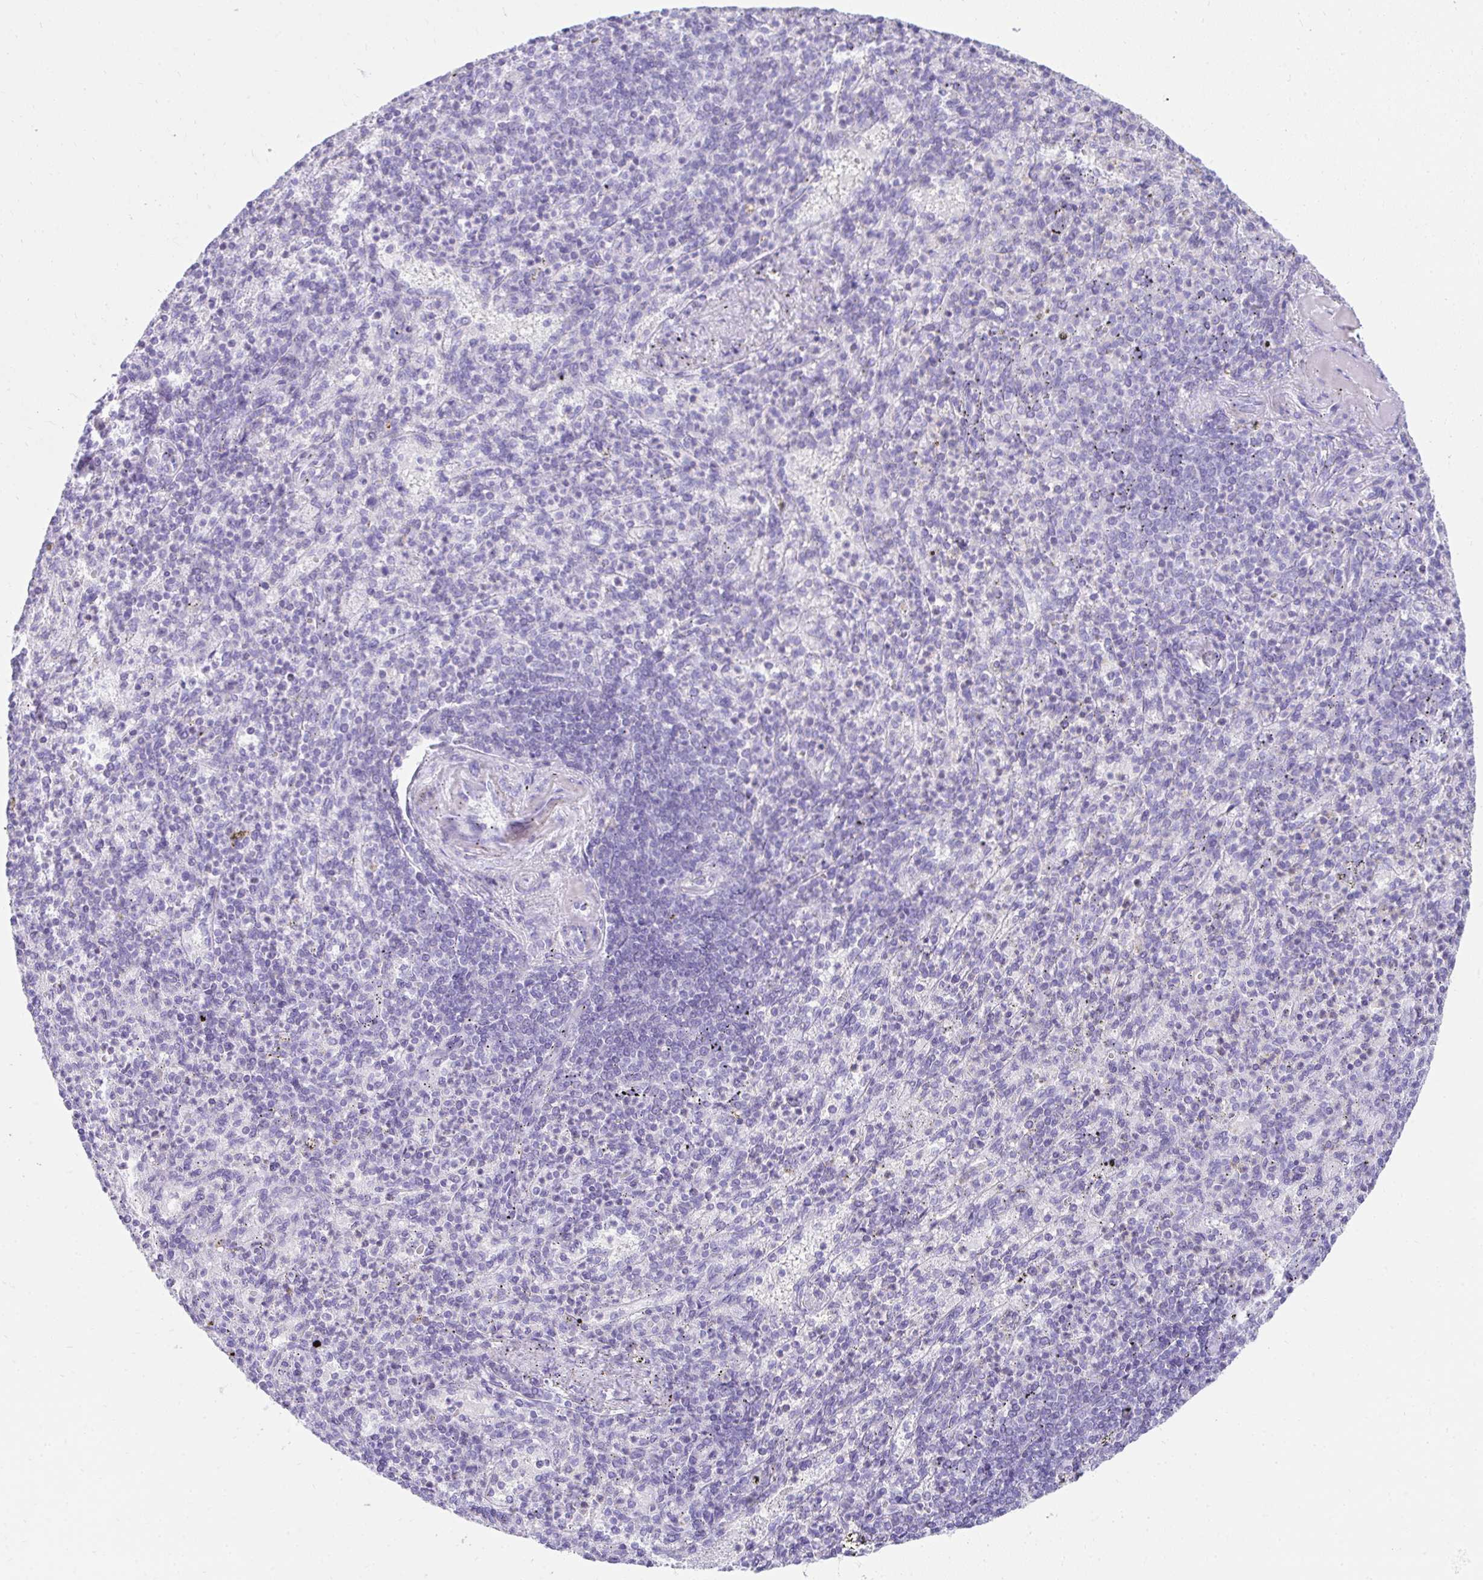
{"staining": {"intensity": "negative", "quantity": "none", "location": "none"}, "tissue": "spleen", "cell_type": "Cells in red pulp", "image_type": "normal", "snomed": [{"axis": "morphology", "description": "Normal tissue, NOS"}, {"axis": "topography", "description": "Spleen"}], "caption": "High magnification brightfield microscopy of unremarkable spleen stained with DAB (3,3'-diaminobenzidine) (brown) and counterstained with hematoxylin (blue): cells in red pulp show no significant positivity.", "gene": "TNNT1", "patient": {"sex": "female", "age": 74}}